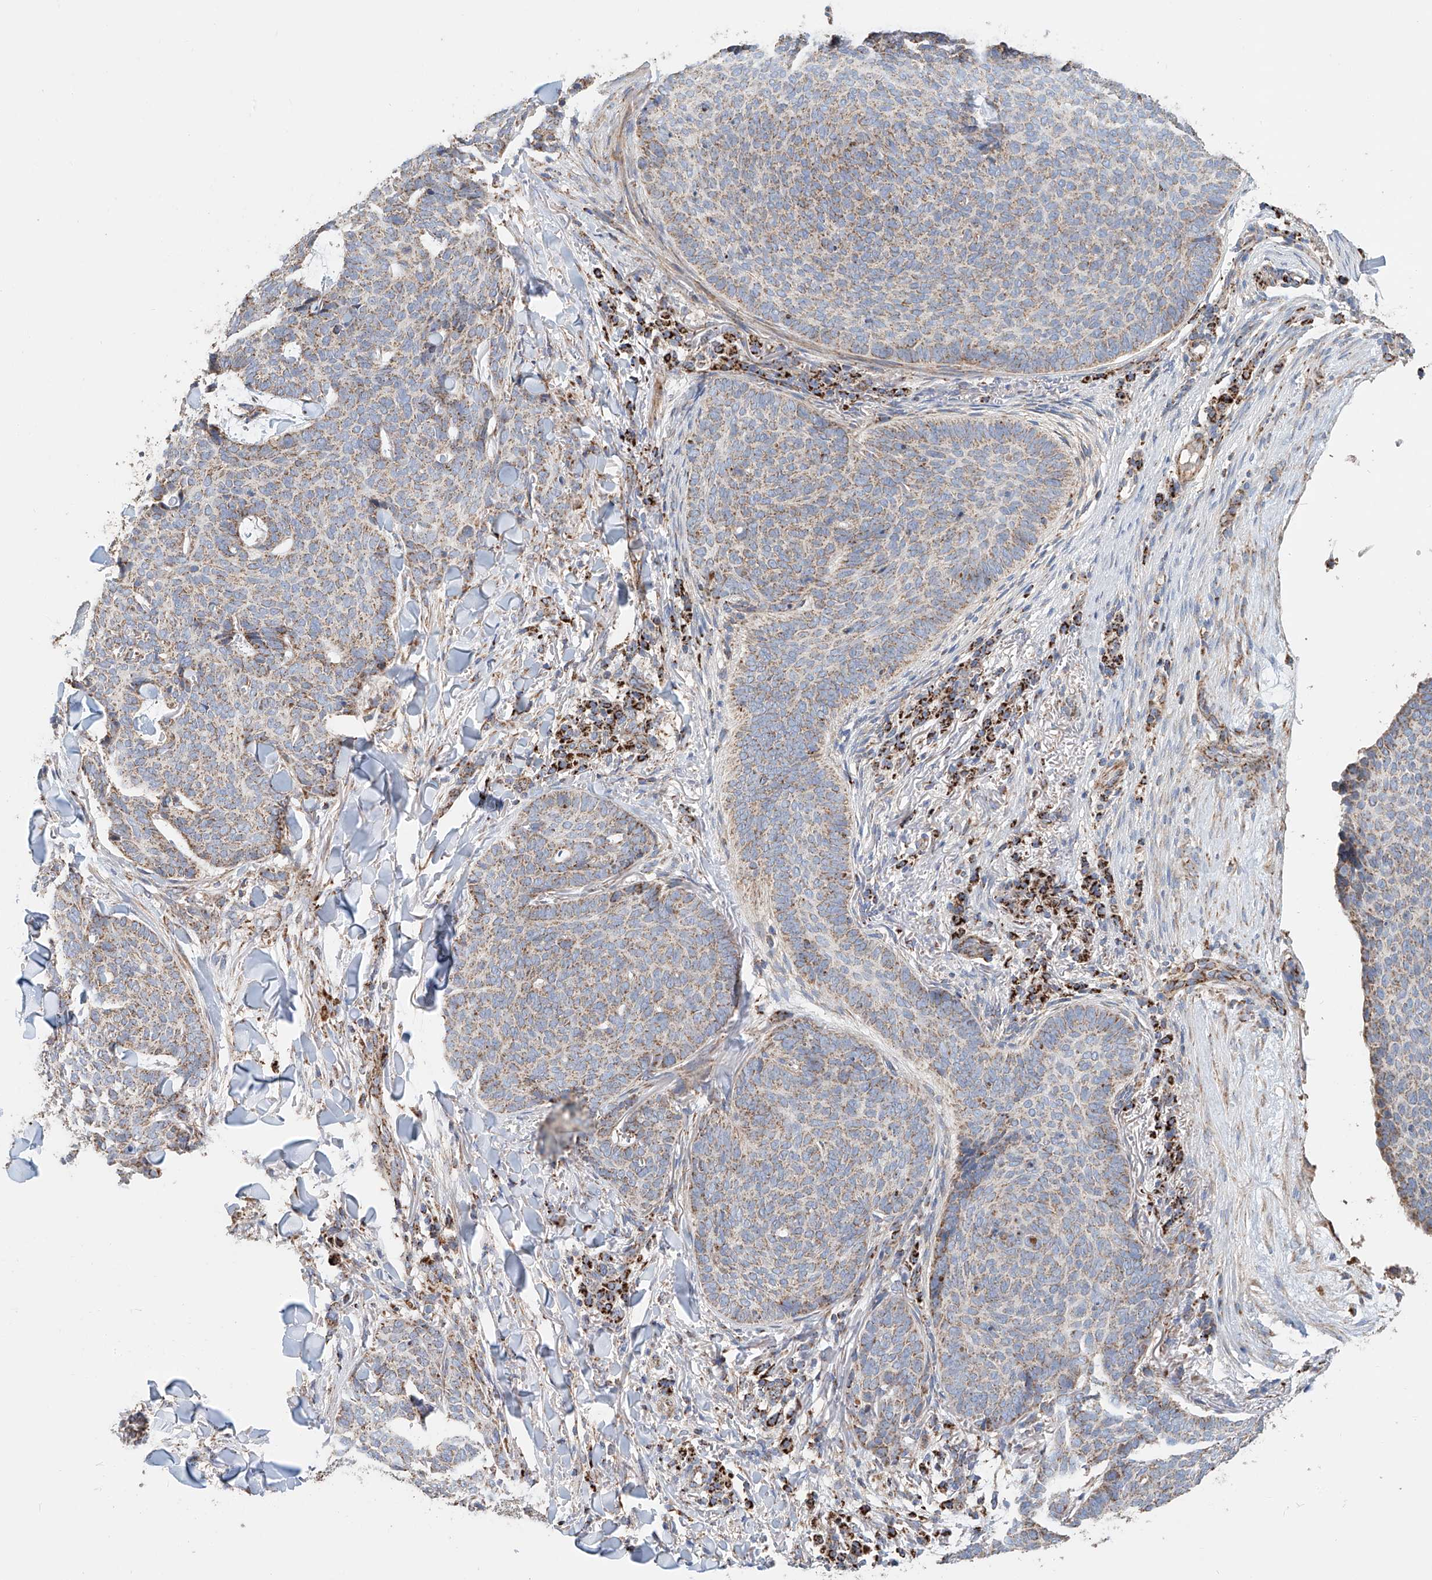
{"staining": {"intensity": "weak", "quantity": ">75%", "location": "cytoplasmic/membranous"}, "tissue": "skin cancer", "cell_type": "Tumor cells", "image_type": "cancer", "snomed": [{"axis": "morphology", "description": "Normal tissue, NOS"}, {"axis": "morphology", "description": "Basal cell carcinoma"}, {"axis": "topography", "description": "Skin"}], "caption": "A brown stain highlights weak cytoplasmic/membranous expression of a protein in basal cell carcinoma (skin) tumor cells. The protein of interest is stained brown, and the nuclei are stained in blue (DAB IHC with brightfield microscopy, high magnification).", "gene": "MCL1", "patient": {"sex": "male", "age": 50}}